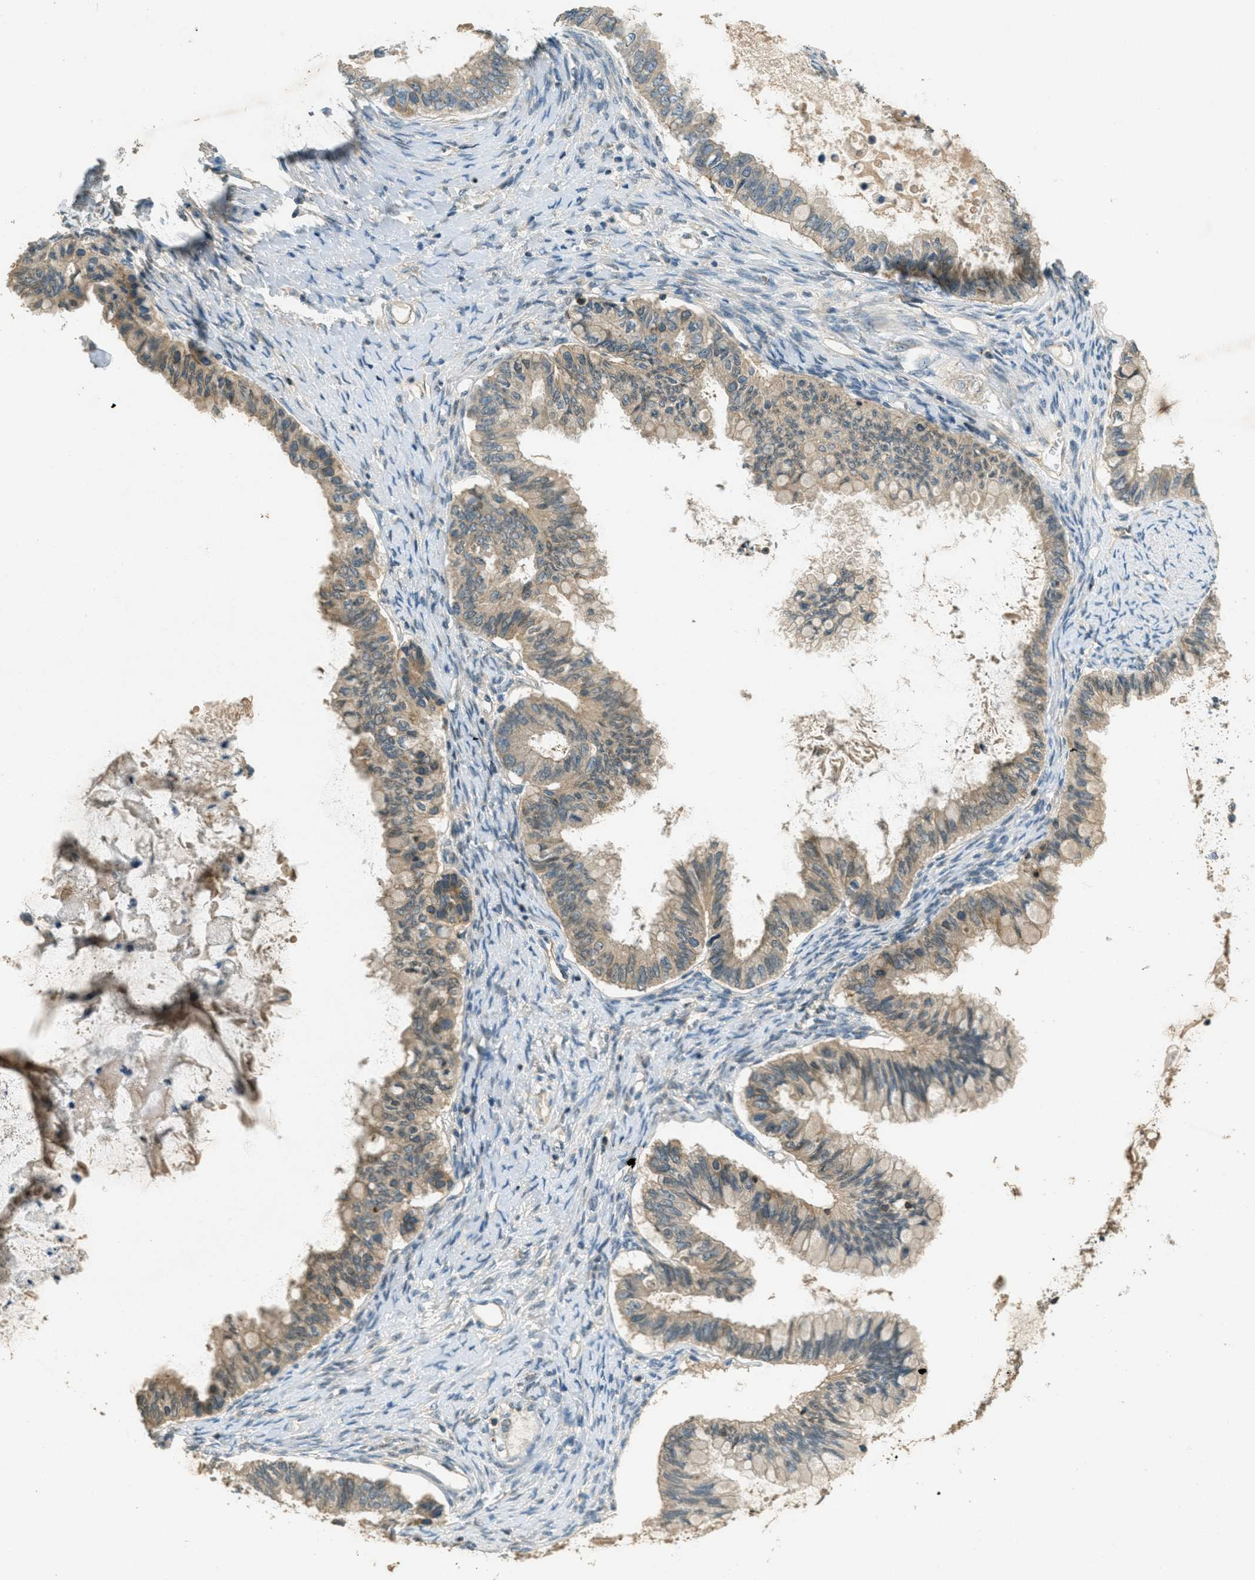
{"staining": {"intensity": "weak", "quantity": ">75%", "location": "cytoplasmic/membranous"}, "tissue": "ovarian cancer", "cell_type": "Tumor cells", "image_type": "cancer", "snomed": [{"axis": "morphology", "description": "Cystadenocarcinoma, mucinous, NOS"}, {"axis": "topography", "description": "Ovary"}], "caption": "This is an image of immunohistochemistry staining of ovarian mucinous cystadenocarcinoma, which shows weak staining in the cytoplasmic/membranous of tumor cells.", "gene": "NUDT4", "patient": {"sex": "female", "age": 80}}